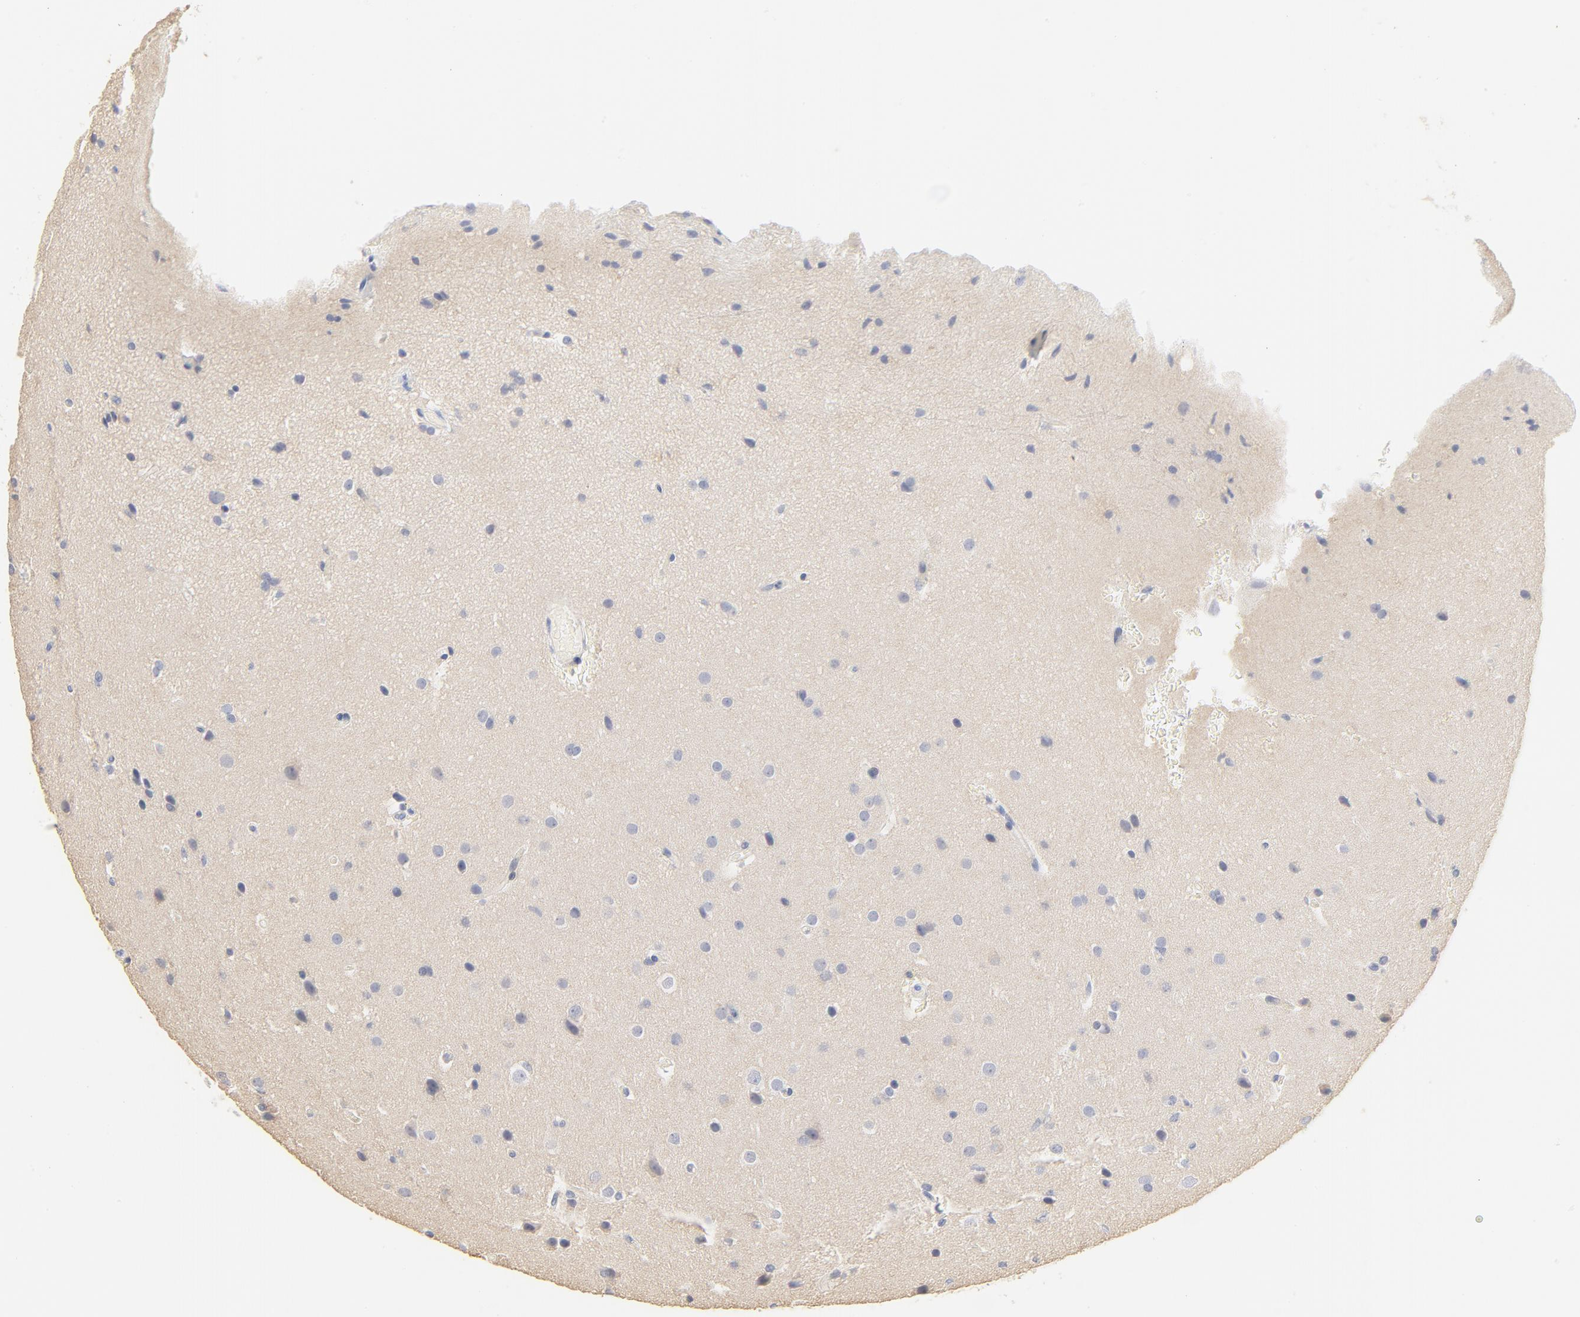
{"staining": {"intensity": "negative", "quantity": "none", "location": "none"}, "tissue": "glioma", "cell_type": "Tumor cells", "image_type": "cancer", "snomed": [{"axis": "morphology", "description": "Glioma, malignant, Low grade"}, {"axis": "topography", "description": "Cerebral cortex"}], "caption": "Malignant glioma (low-grade) was stained to show a protein in brown. There is no significant positivity in tumor cells.", "gene": "FCGBP", "patient": {"sex": "female", "age": 47}}